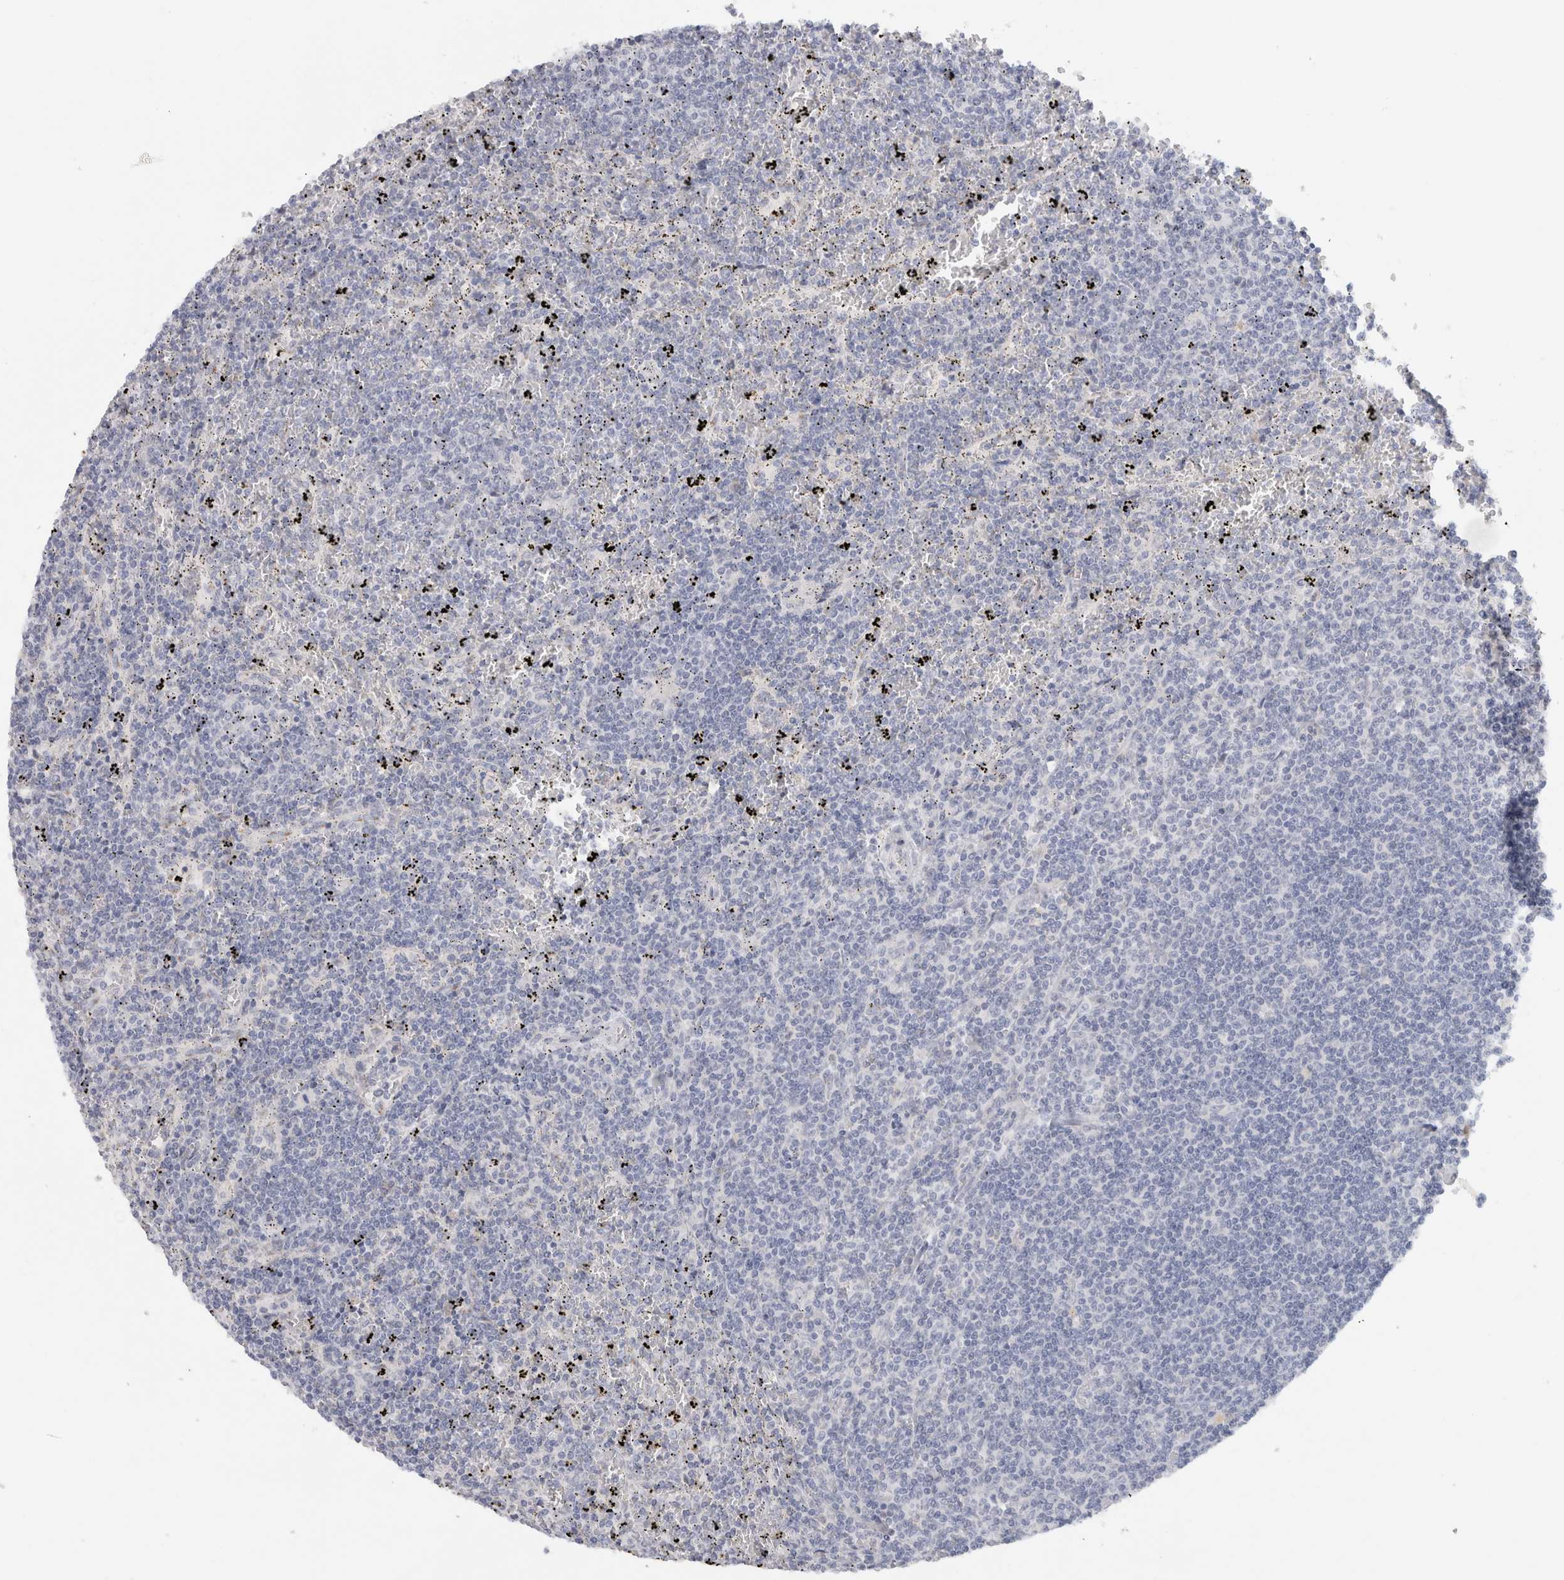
{"staining": {"intensity": "negative", "quantity": "none", "location": "none"}, "tissue": "lymphoma", "cell_type": "Tumor cells", "image_type": "cancer", "snomed": [{"axis": "morphology", "description": "Malignant lymphoma, non-Hodgkin's type, Low grade"}, {"axis": "topography", "description": "Spleen"}], "caption": "This image is of low-grade malignant lymphoma, non-Hodgkin's type stained with immunohistochemistry (IHC) to label a protein in brown with the nuclei are counter-stained blue. There is no staining in tumor cells.", "gene": "STK31", "patient": {"sex": "female", "age": 50}}